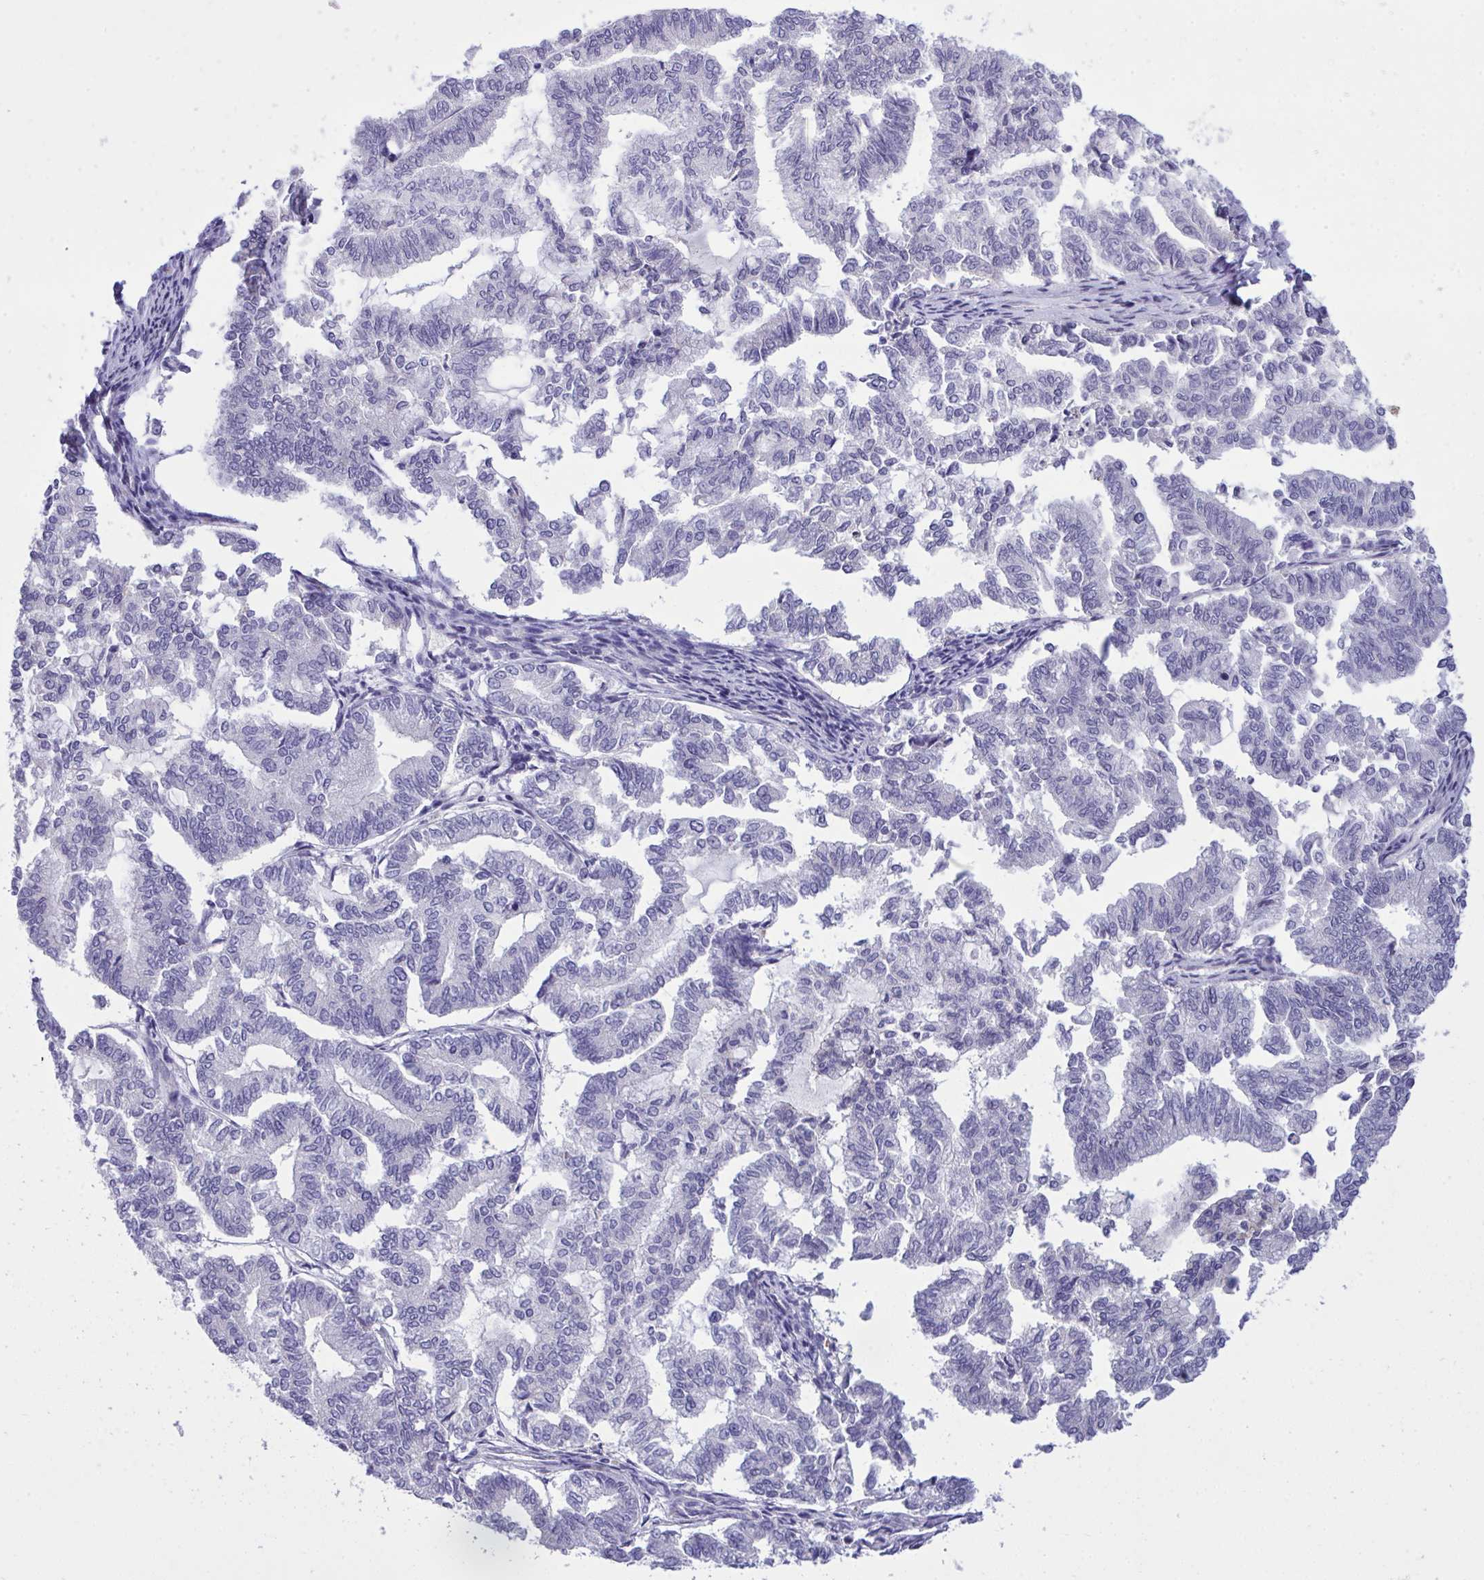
{"staining": {"intensity": "negative", "quantity": "none", "location": "none"}, "tissue": "endometrial cancer", "cell_type": "Tumor cells", "image_type": "cancer", "snomed": [{"axis": "morphology", "description": "Adenocarcinoma, NOS"}, {"axis": "topography", "description": "Endometrium"}], "caption": "Endometrial cancer (adenocarcinoma) stained for a protein using immunohistochemistry shows no staining tumor cells.", "gene": "WDR97", "patient": {"sex": "female", "age": 79}}